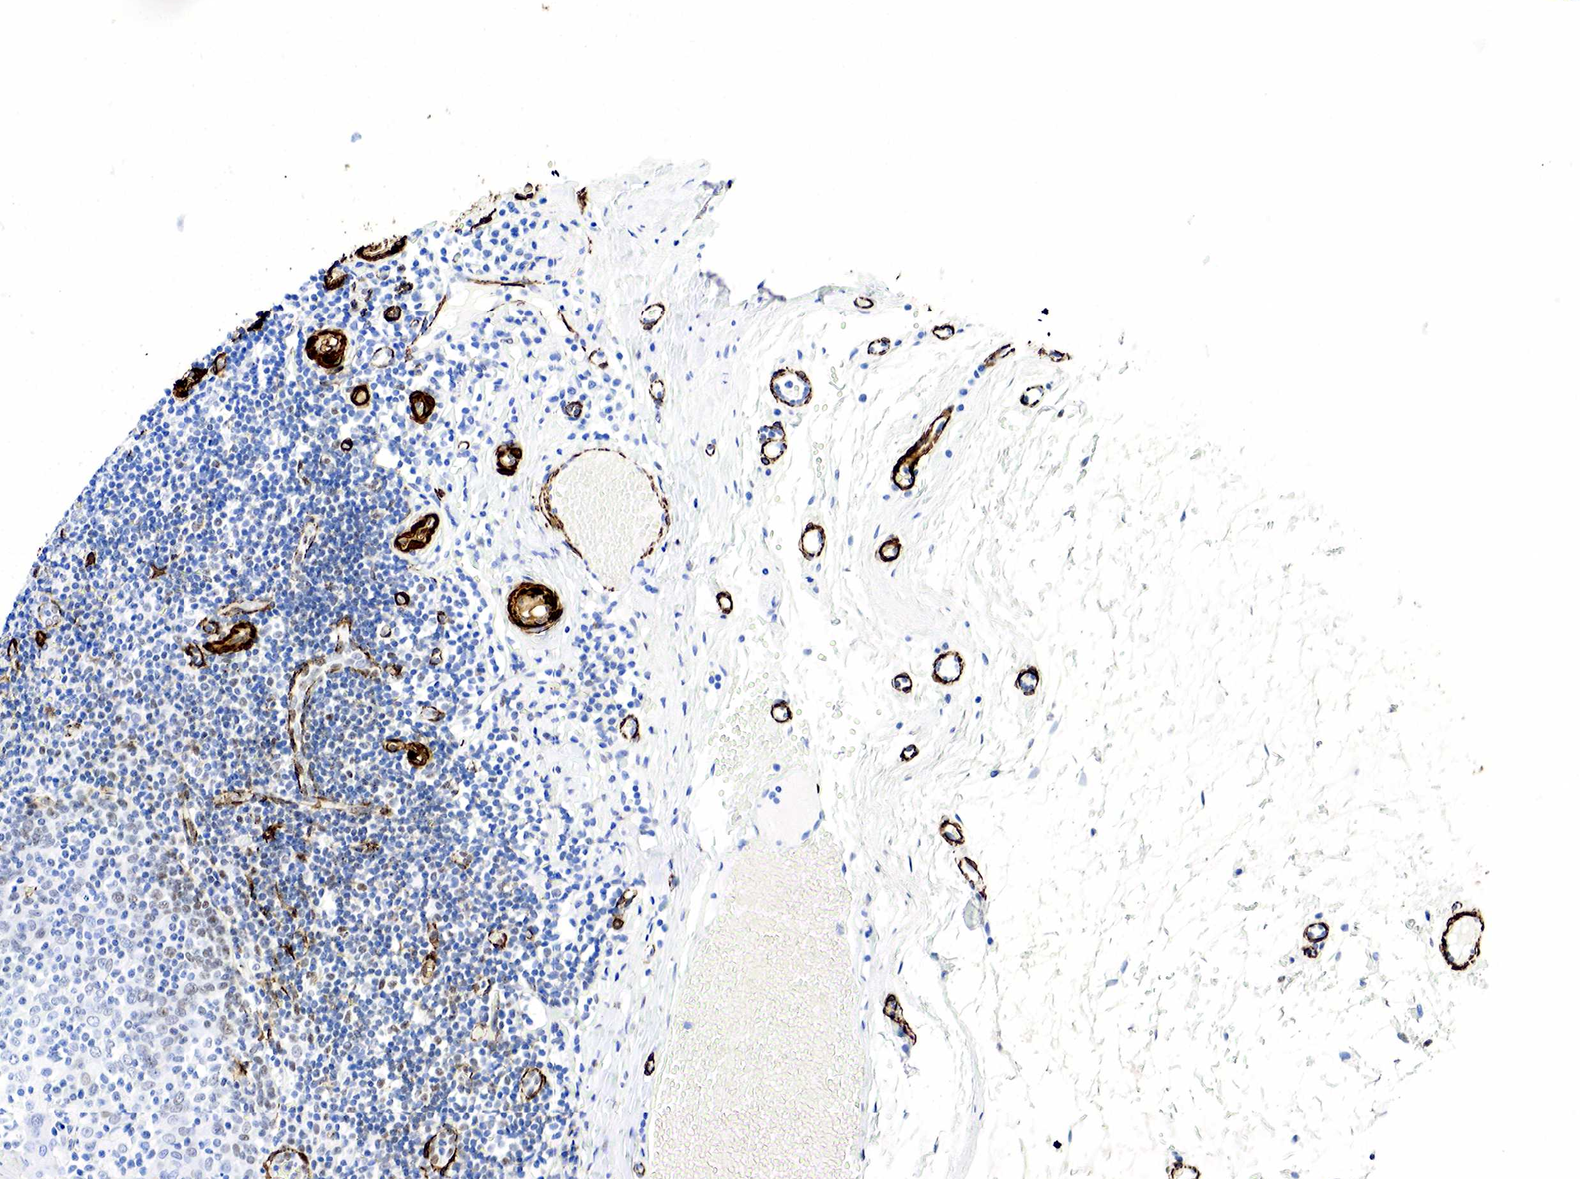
{"staining": {"intensity": "negative", "quantity": "none", "location": "none"}, "tissue": "tonsil", "cell_type": "Germinal center cells", "image_type": "normal", "snomed": [{"axis": "morphology", "description": "Normal tissue, NOS"}, {"axis": "topography", "description": "Tonsil"}], "caption": "Image shows no protein staining in germinal center cells of benign tonsil.", "gene": "ACTA2", "patient": {"sex": "female", "age": 41}}